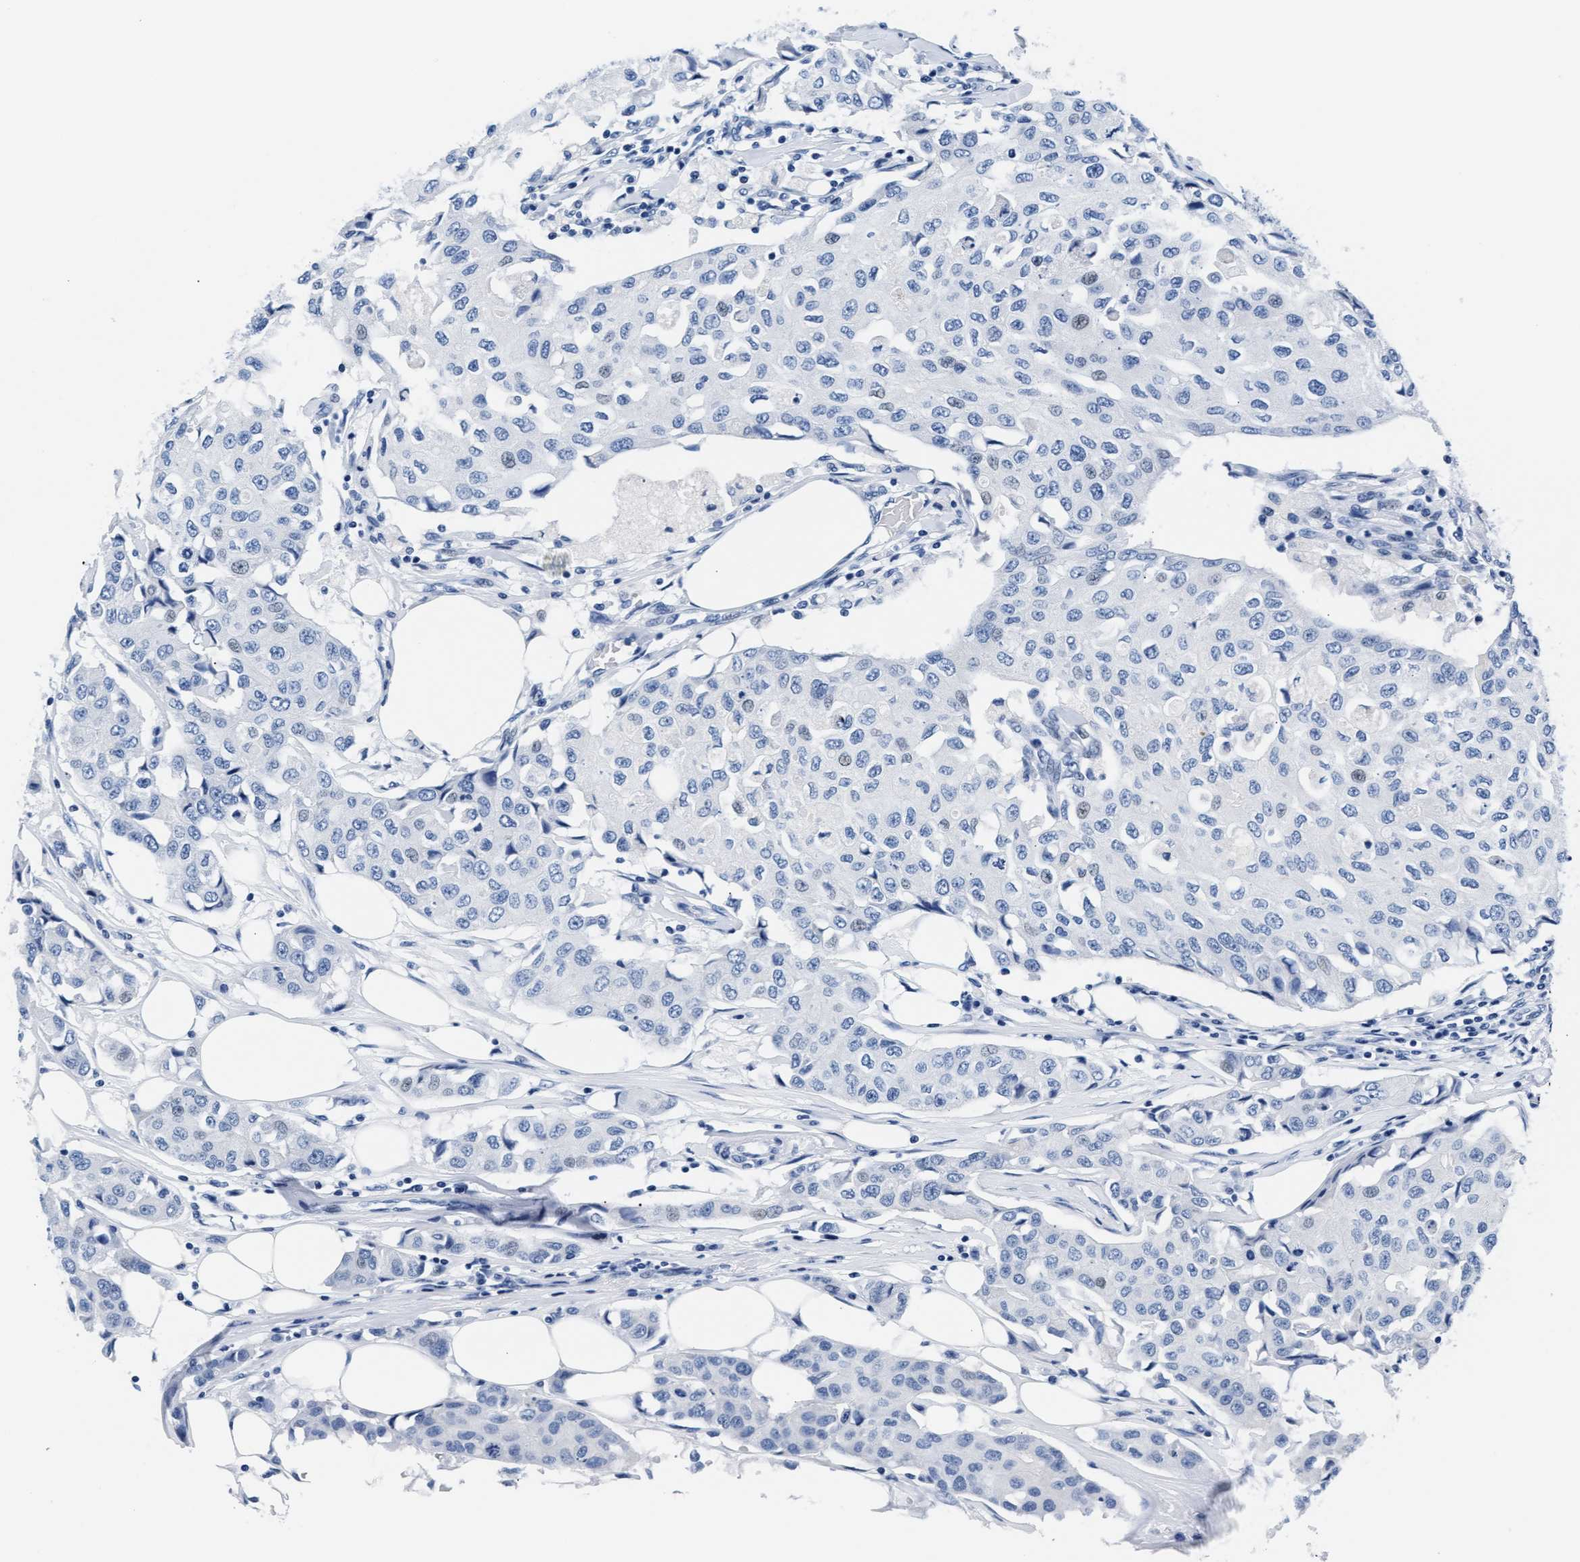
{"staining": {"intensity": "negative", "quantity": "none", "location": "none"}, "tissue": "breast cancer", "cell_type": "Tumor cells", "image_type": "cancer", "snomed": [{"axis": "morphology", "description": "Duct carcinoma"}, {"axis": "topography", "description": "Breast"}], "caption": "This is an IHC photomicrograph of breast cancer (intraductal carcinoma). There is no staining in tumor cells.", "gene": "MMP8", "patient": {"sex": "female", "age": 80}}